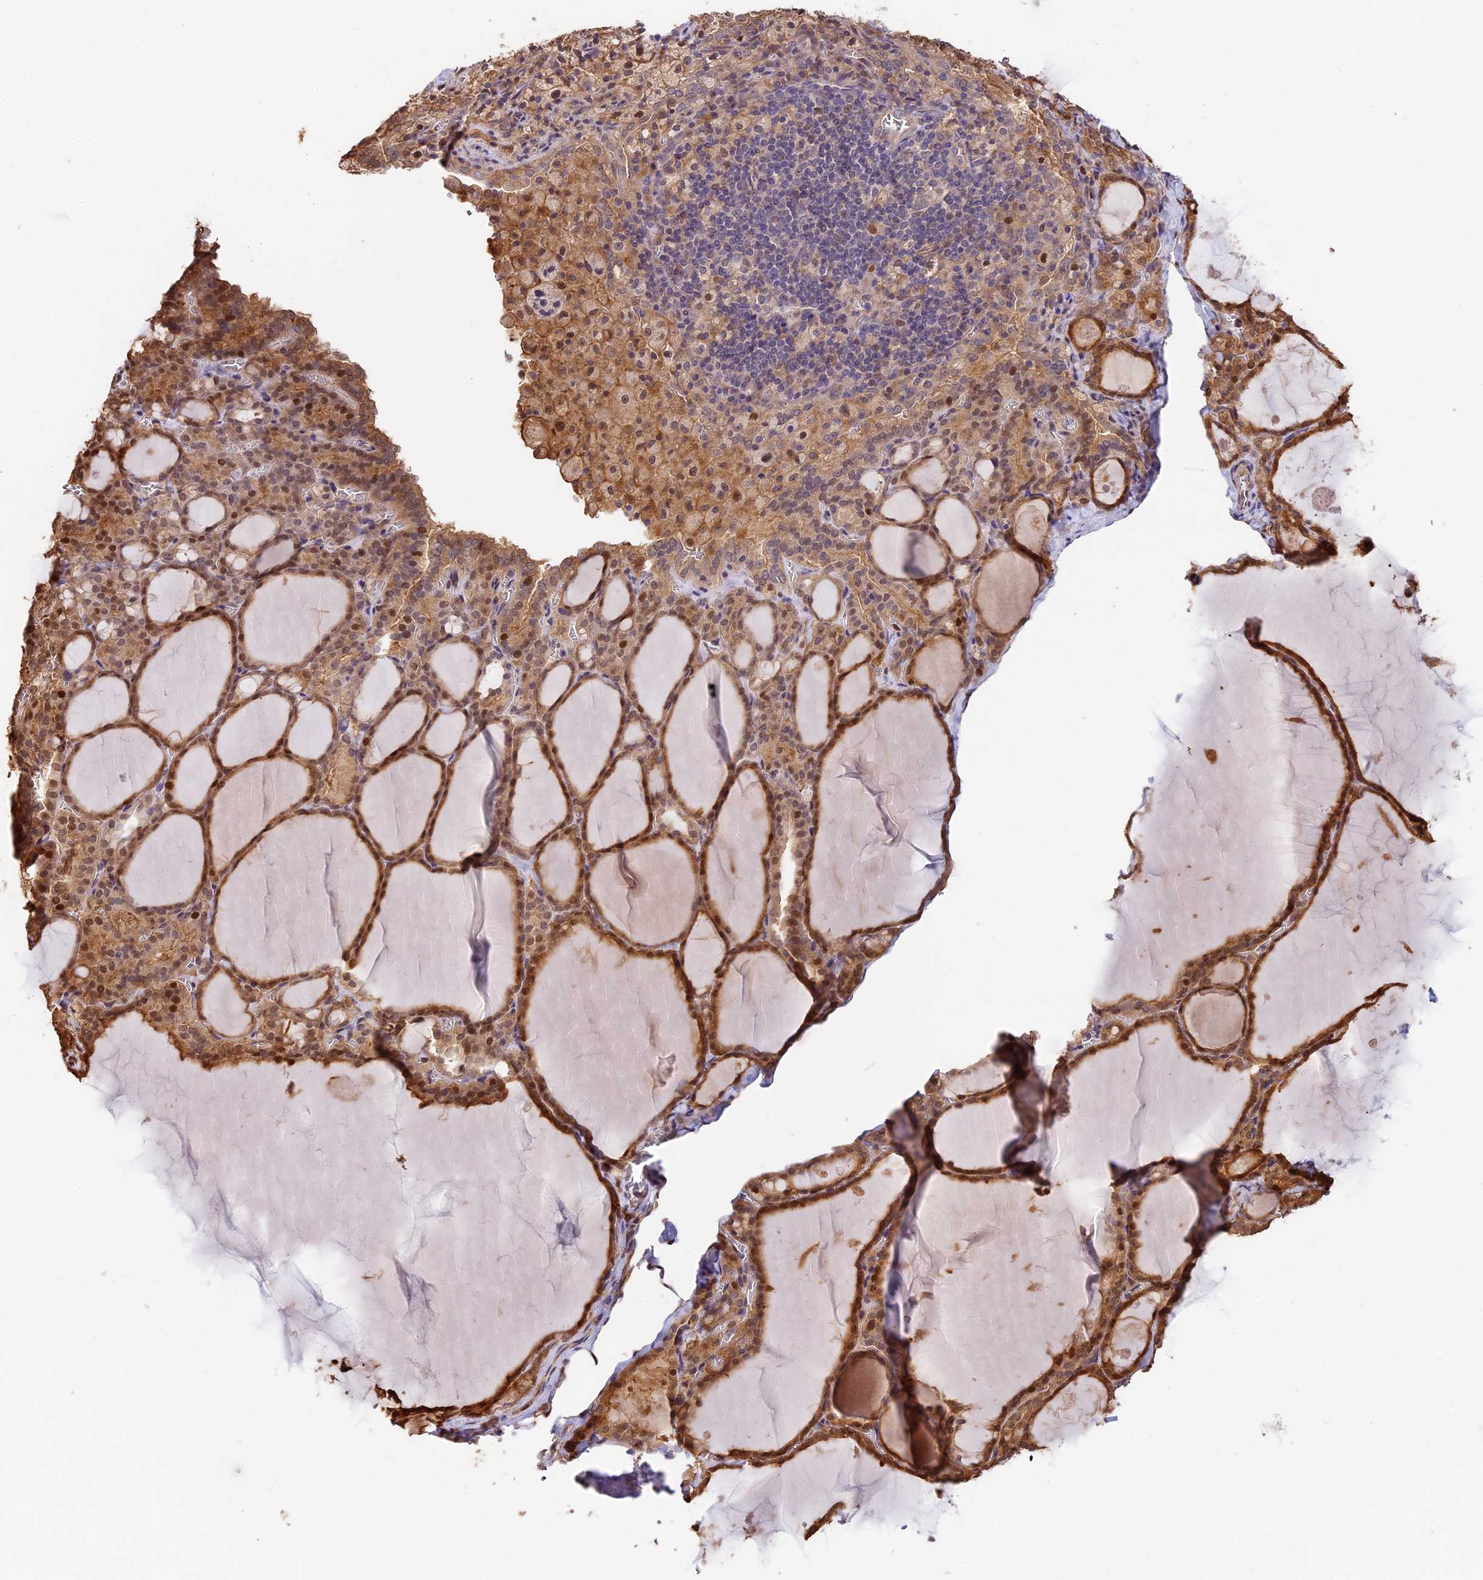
{"staining": {"intensity": "moderate", "quantity": ">75%", "location": "cytoplasmic/membranous,nuclear"}, "tissue": "thyroid gland", "cell_type": "Glandular cells", "image_type": "normal", "snomed": [{"axis": "morphology", "description": "Normal tissue, NOS"}, {"axis": "topography", "description": "Thyroid gland"}], "caption": "An IHC micrograph of unremarkable tissue is shown. Protein staining in brown shows moderate cytoplasmic/membranous,nuclear positivity in thyroid gland within glandular cells. The staining was performed using DAB (3,3'-diaminobenzidine), with brown indicating positive protein expression. Nuclei are stained blue with hematoxylin.", "gene": "PPP1R37", "patient": {"sex": "male", "age": 56}}